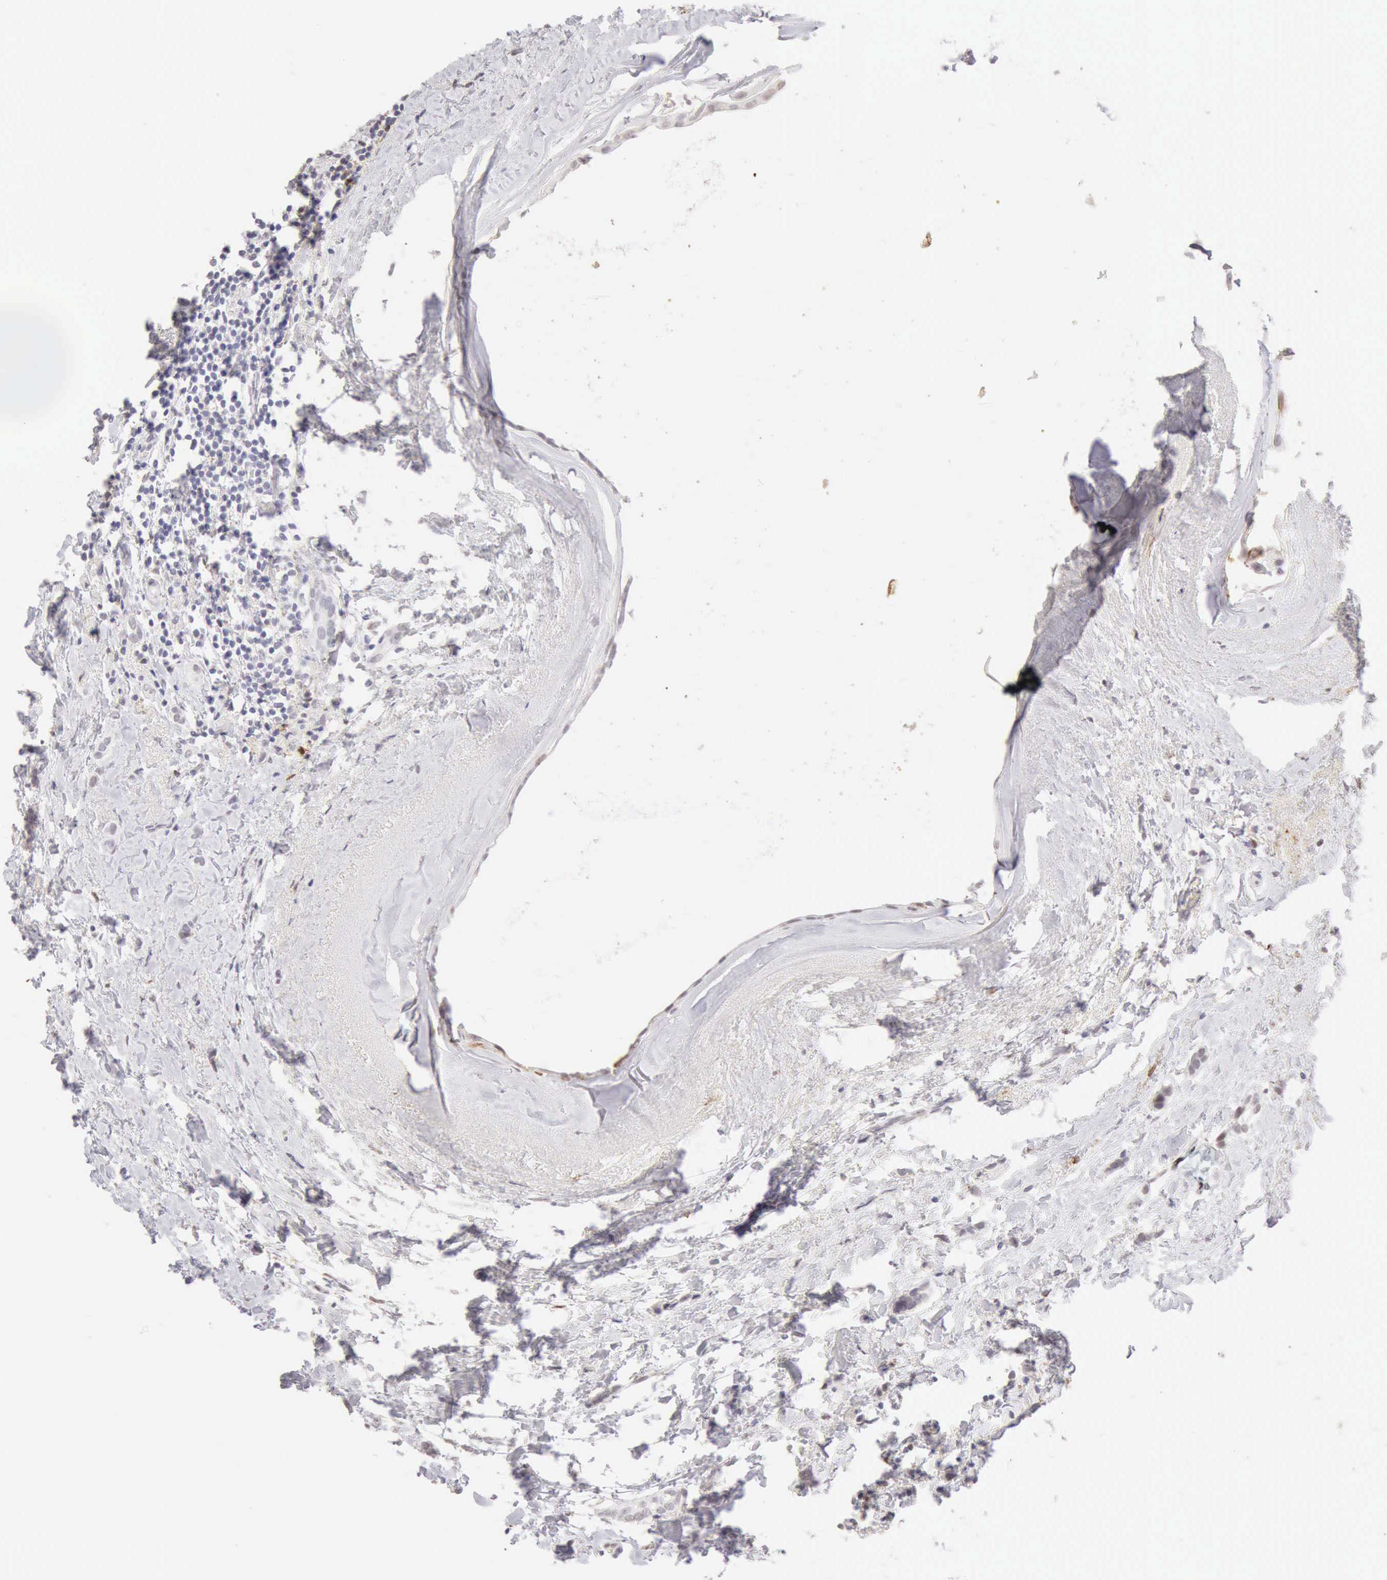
{"staining": {"intensity": "weak", "quantity": "<25%", "location": "cytoplasmic/membranous"}, "tissue": "breast cancer", "cell_type": "Tumor cells", "image_type": "cancer", "snomed": [{"axis": "morphology", "description": "Duct carcinoma"}, {"axis": "topography", "description": "Breast"}], "caption": "Immunohistochemical staining of human invasive ductal carcinoma (breast) shows no significant positivity in tumor cells. (DAB immunohistochemistry (IHC) with hematoxylin counter stain).", "gene": "RNASE1", "patient": {"sex": "female", "age": 54}}